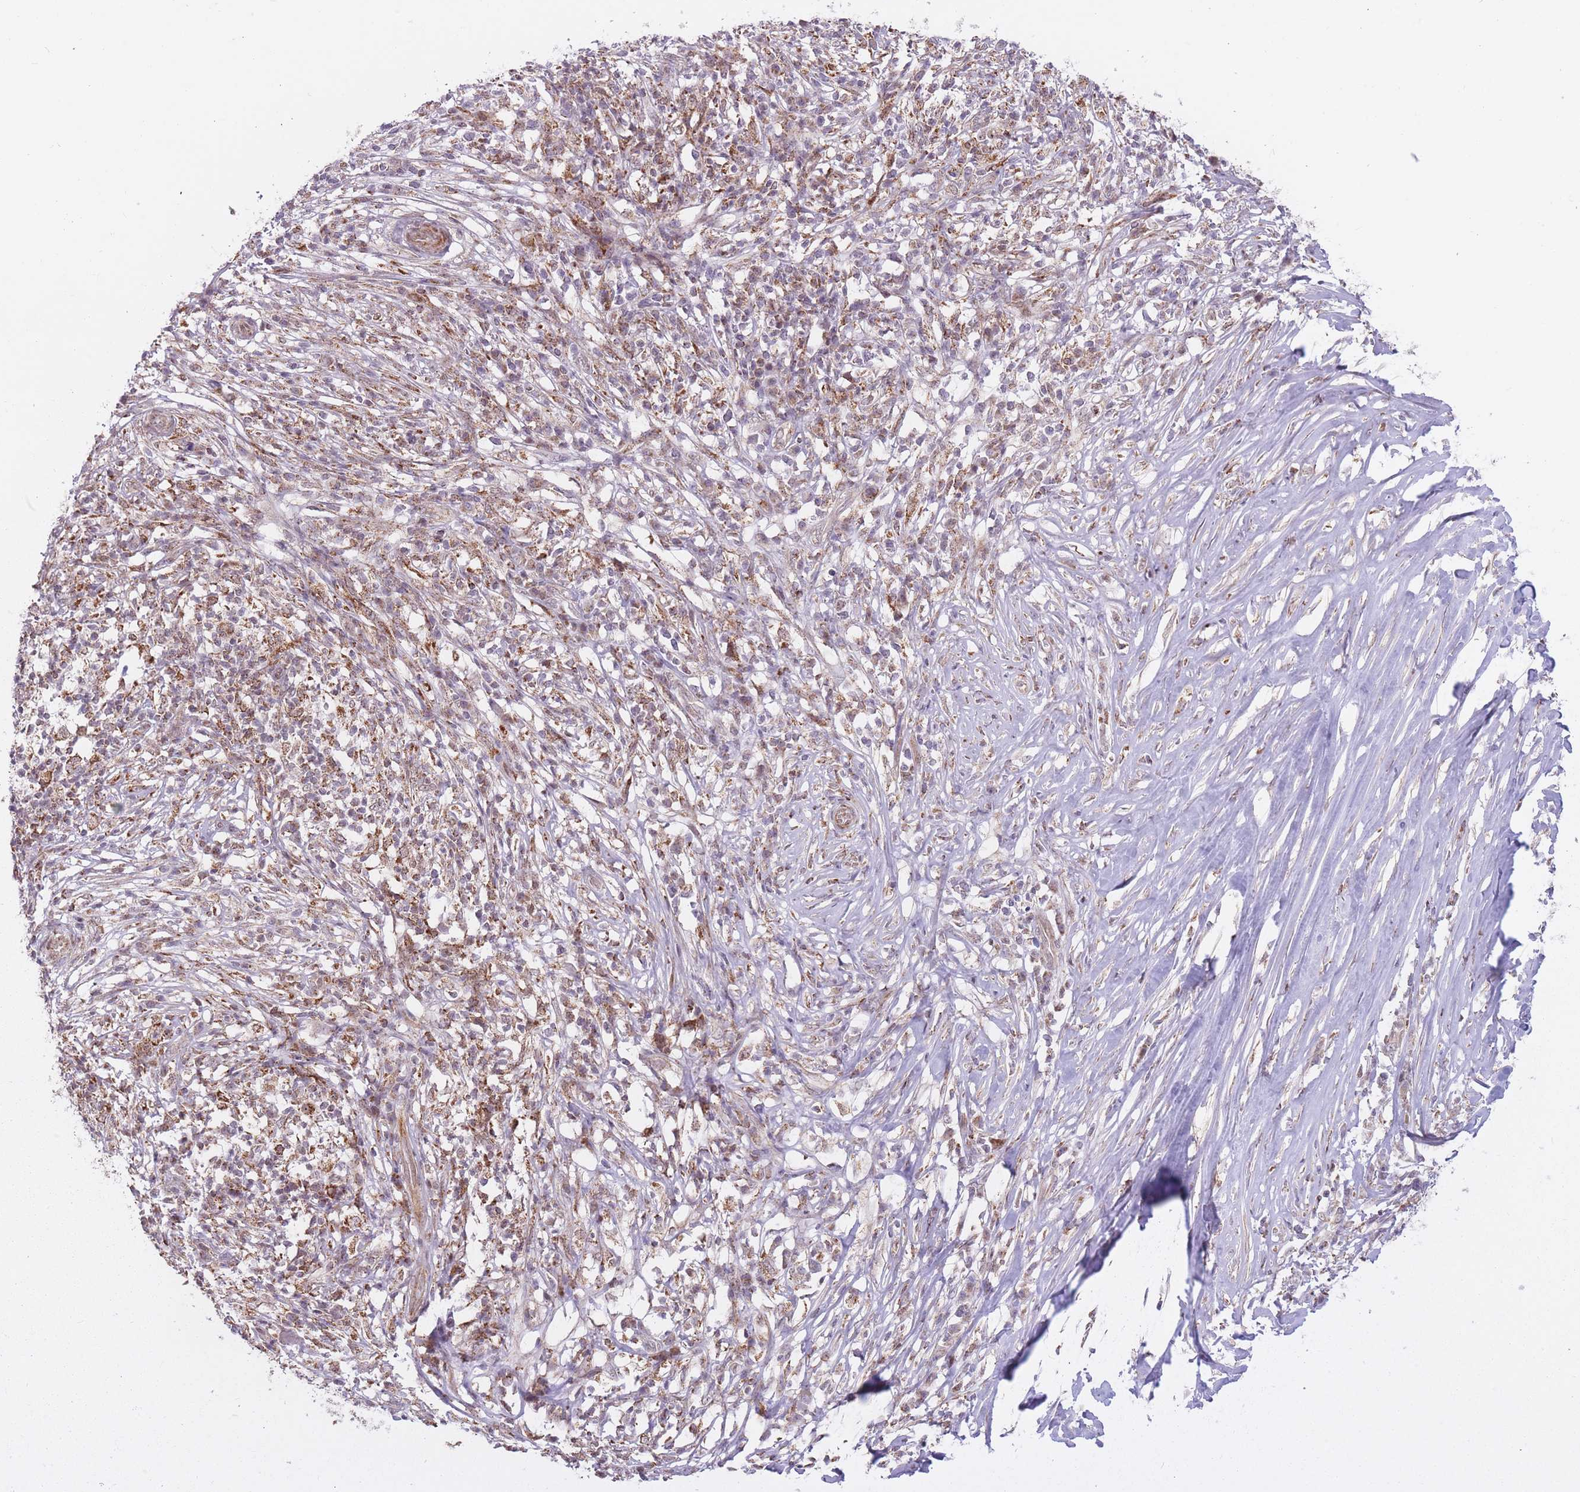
{"staining": {"intensity": "moderate", "quantity": ">75%", "location": "cytoplasmic/membranous"}, "tissue": "melanoma", "cell_type": "Tumor cells", "image_type": "cancer", "snomed": [{"axis": "morphology", "description": "Malignant melanoma, NOS"}, {"axis": "topography", "description": "Skin"}], "caption": "A medium amount of moderate cytoplasmic/membranous positivity is appreciated in approximately >75% of tumor cells in melanoma tissue. (IHC, brightfield microscopy, high magnification).", "gene": "DPYSL4", "patient": {"sex": "male", "age": 66}}